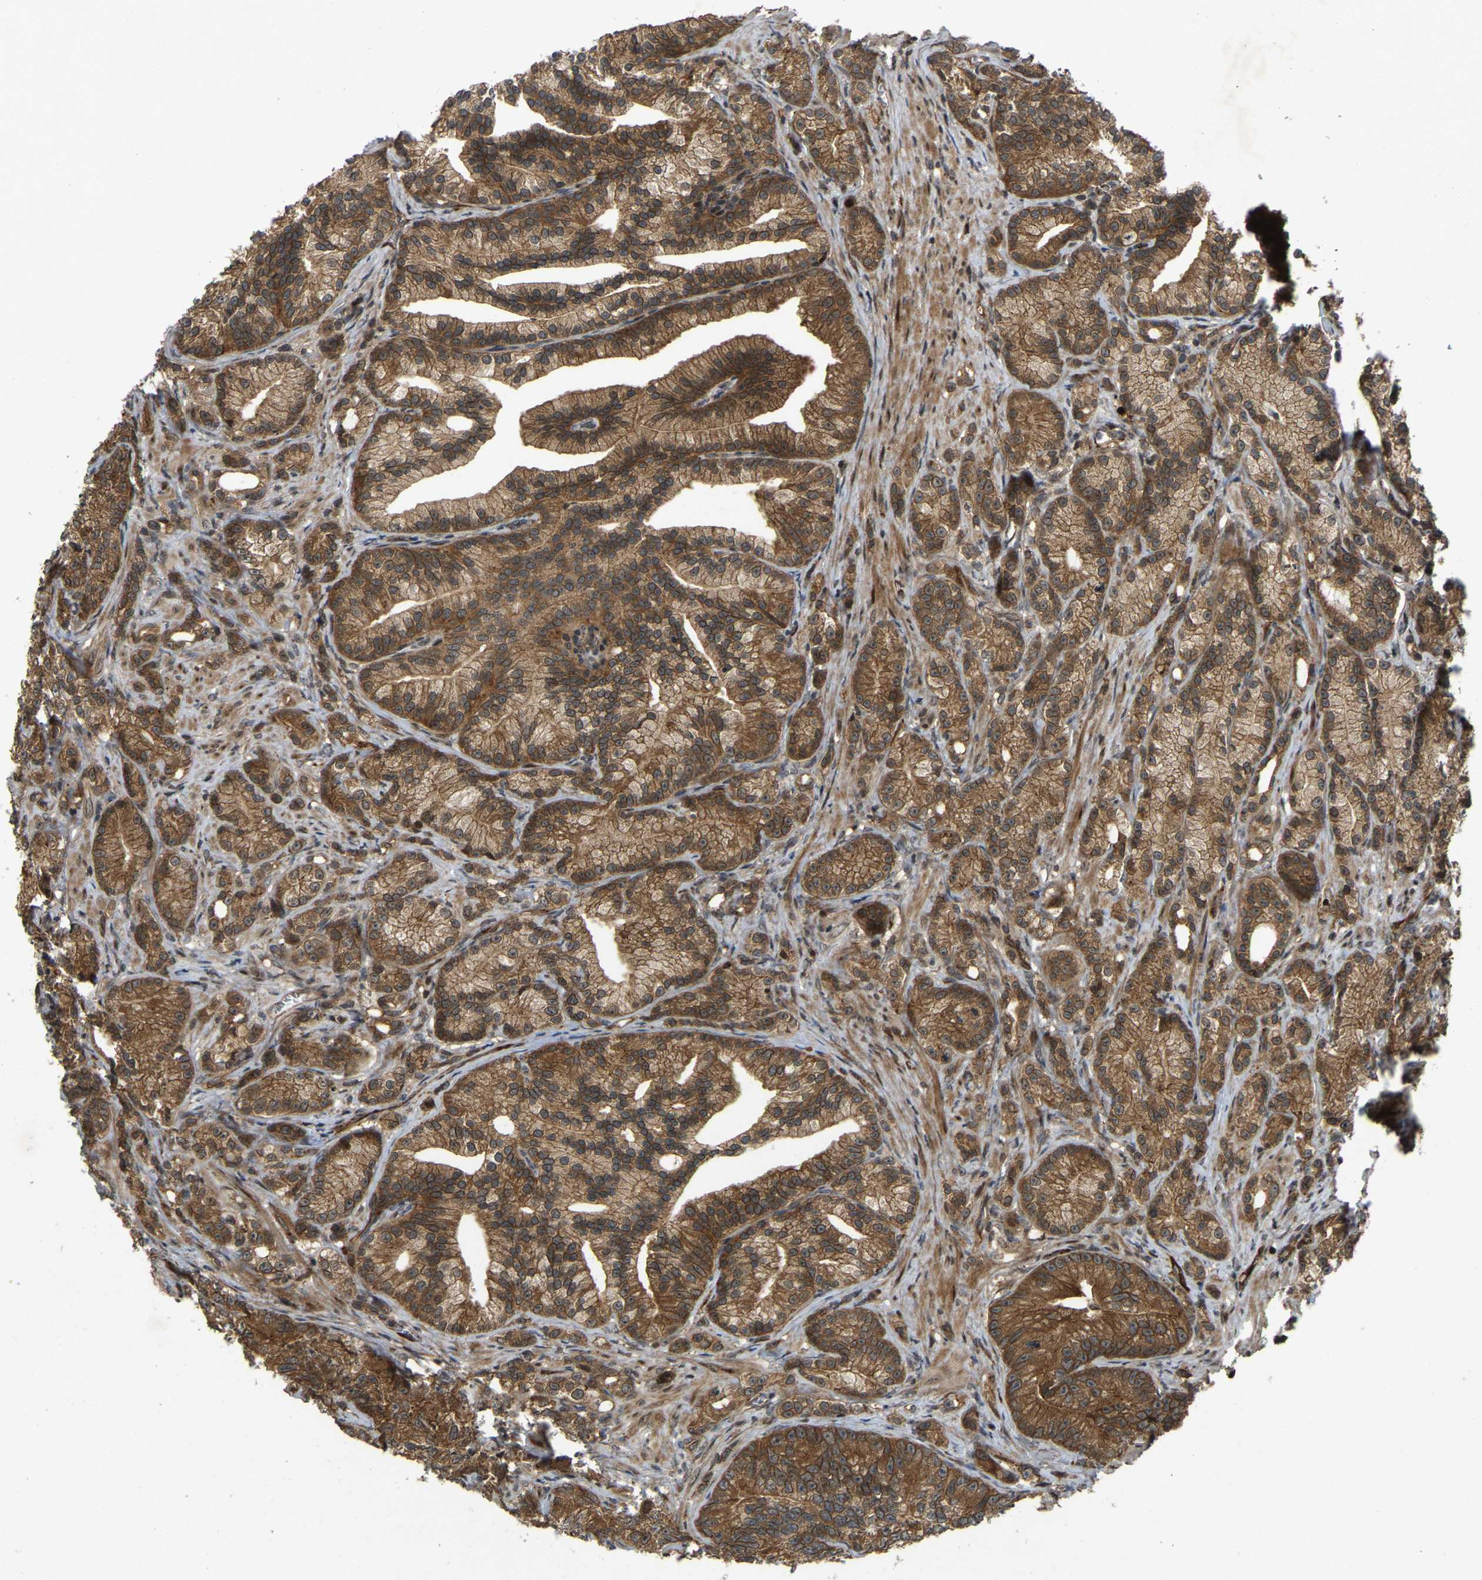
{"staining": {"intensity": "strong", "quantity": ">75%", "location": "cytoplasmic/membranous"}, "tissue": "prostate cancer", "cell_type": "Tumor cells", "image_type": "cancer", "snomed": [{"axis": "morphology", "description": "Adenocarcinoma, Low grade"}, {"axis": "topography", "description": "Prostate"}], "caption": "Protein staining exhibits strong cytoplasmic/membranous expression in about >75% of tumor cells in prostate cancer (adenocarcinoma (low-grade)).", "gene": "KIAA1549", "patient": {"sex": "male", "age": 89}}